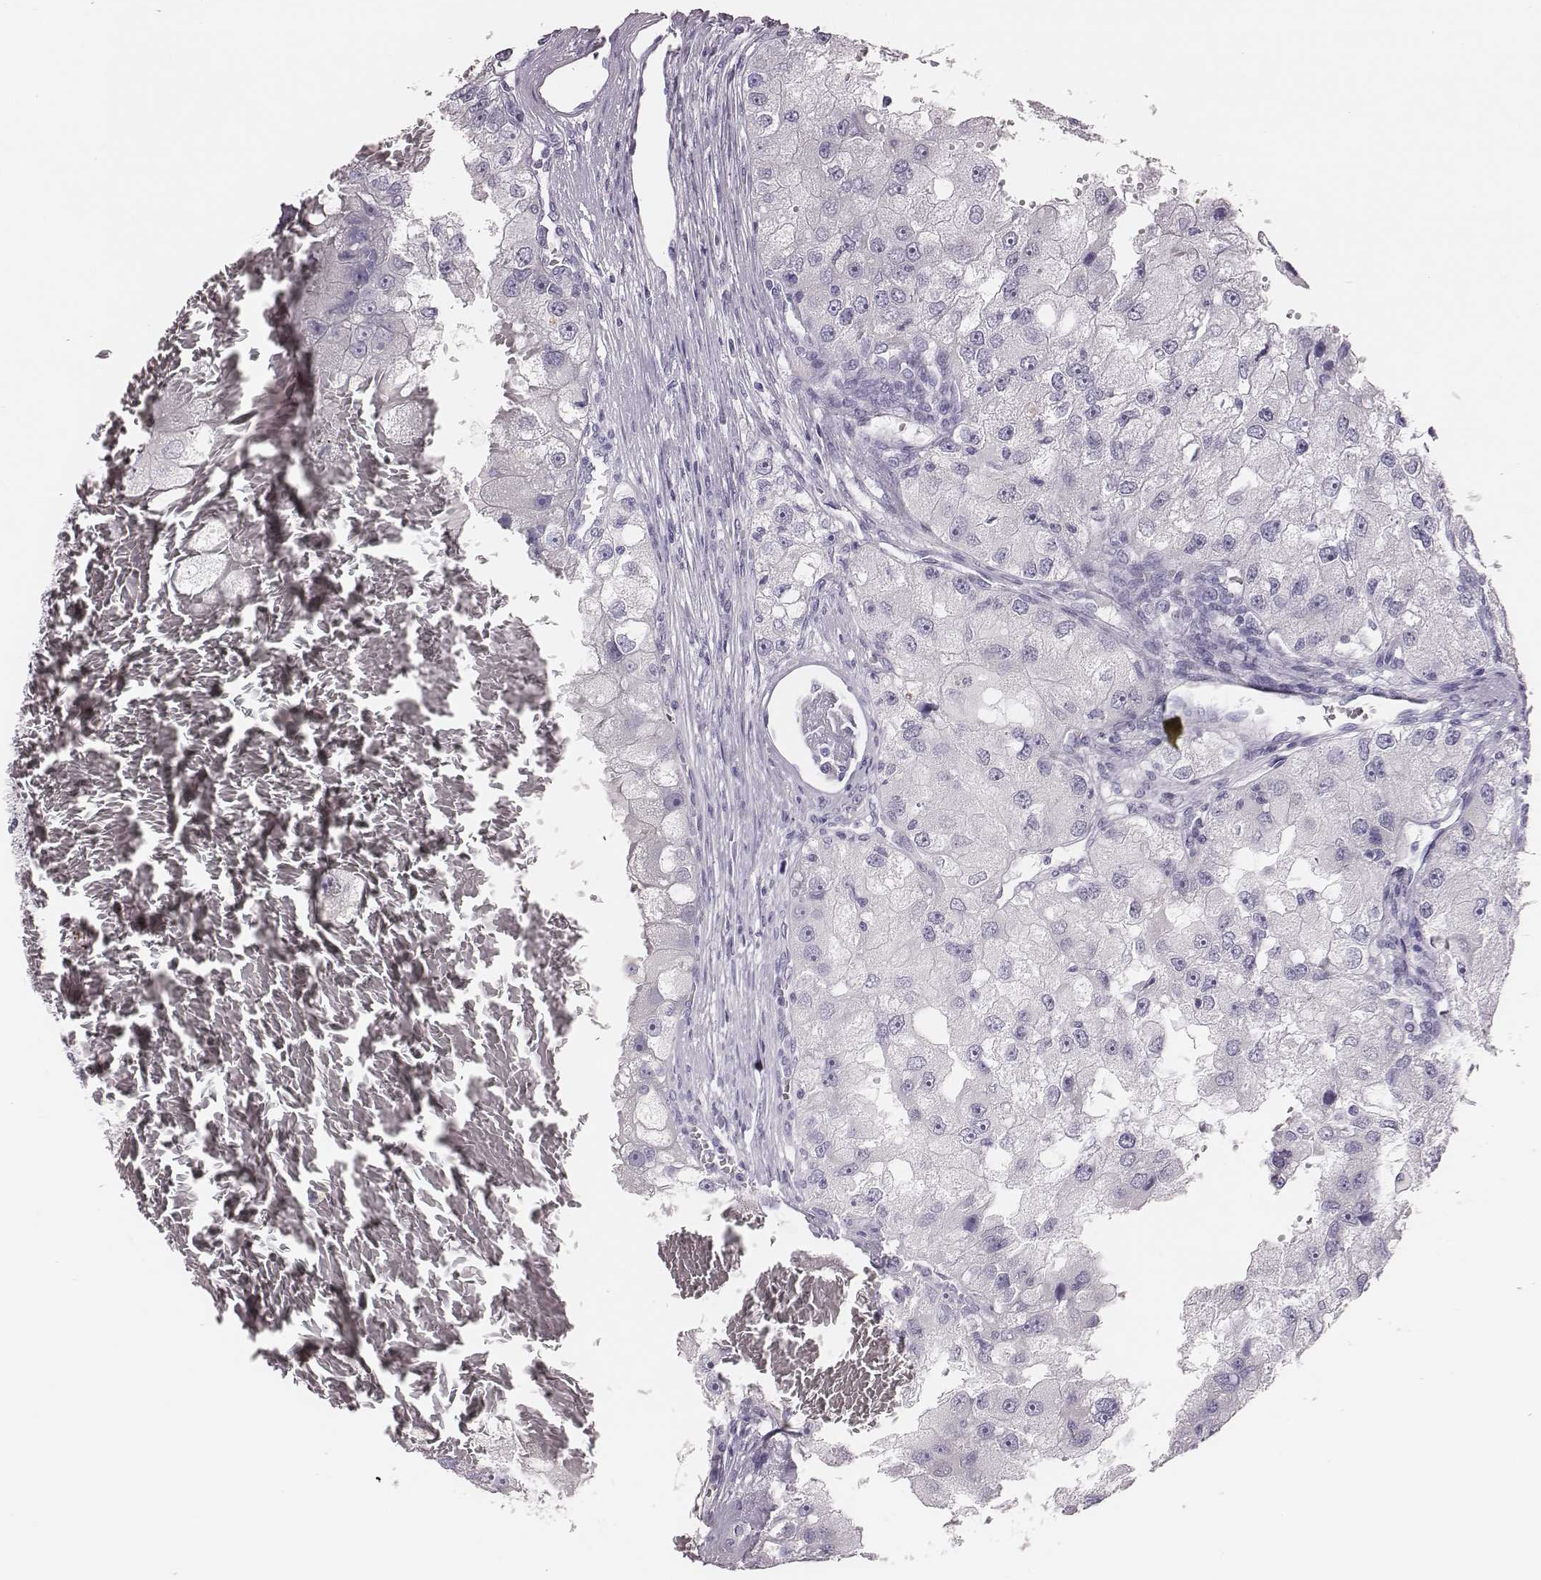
{"staining": {"intensity": "negative", "quantity": "none", "location": "none"}, "tissue": "renal cancer", "cell_type": "Tumor cells", "image_type": "cancer", "snomed": [{"axis": "morphology", "description": "Adenocarcinoma, NOS"}, {"axis": "topography", "description": "Kidney"}], "caption": "The photomicrograph displays no staining of tumor cells in renal cancer.", "gene": "H1-6", "patient": {"sex": "male", "age": 63}}